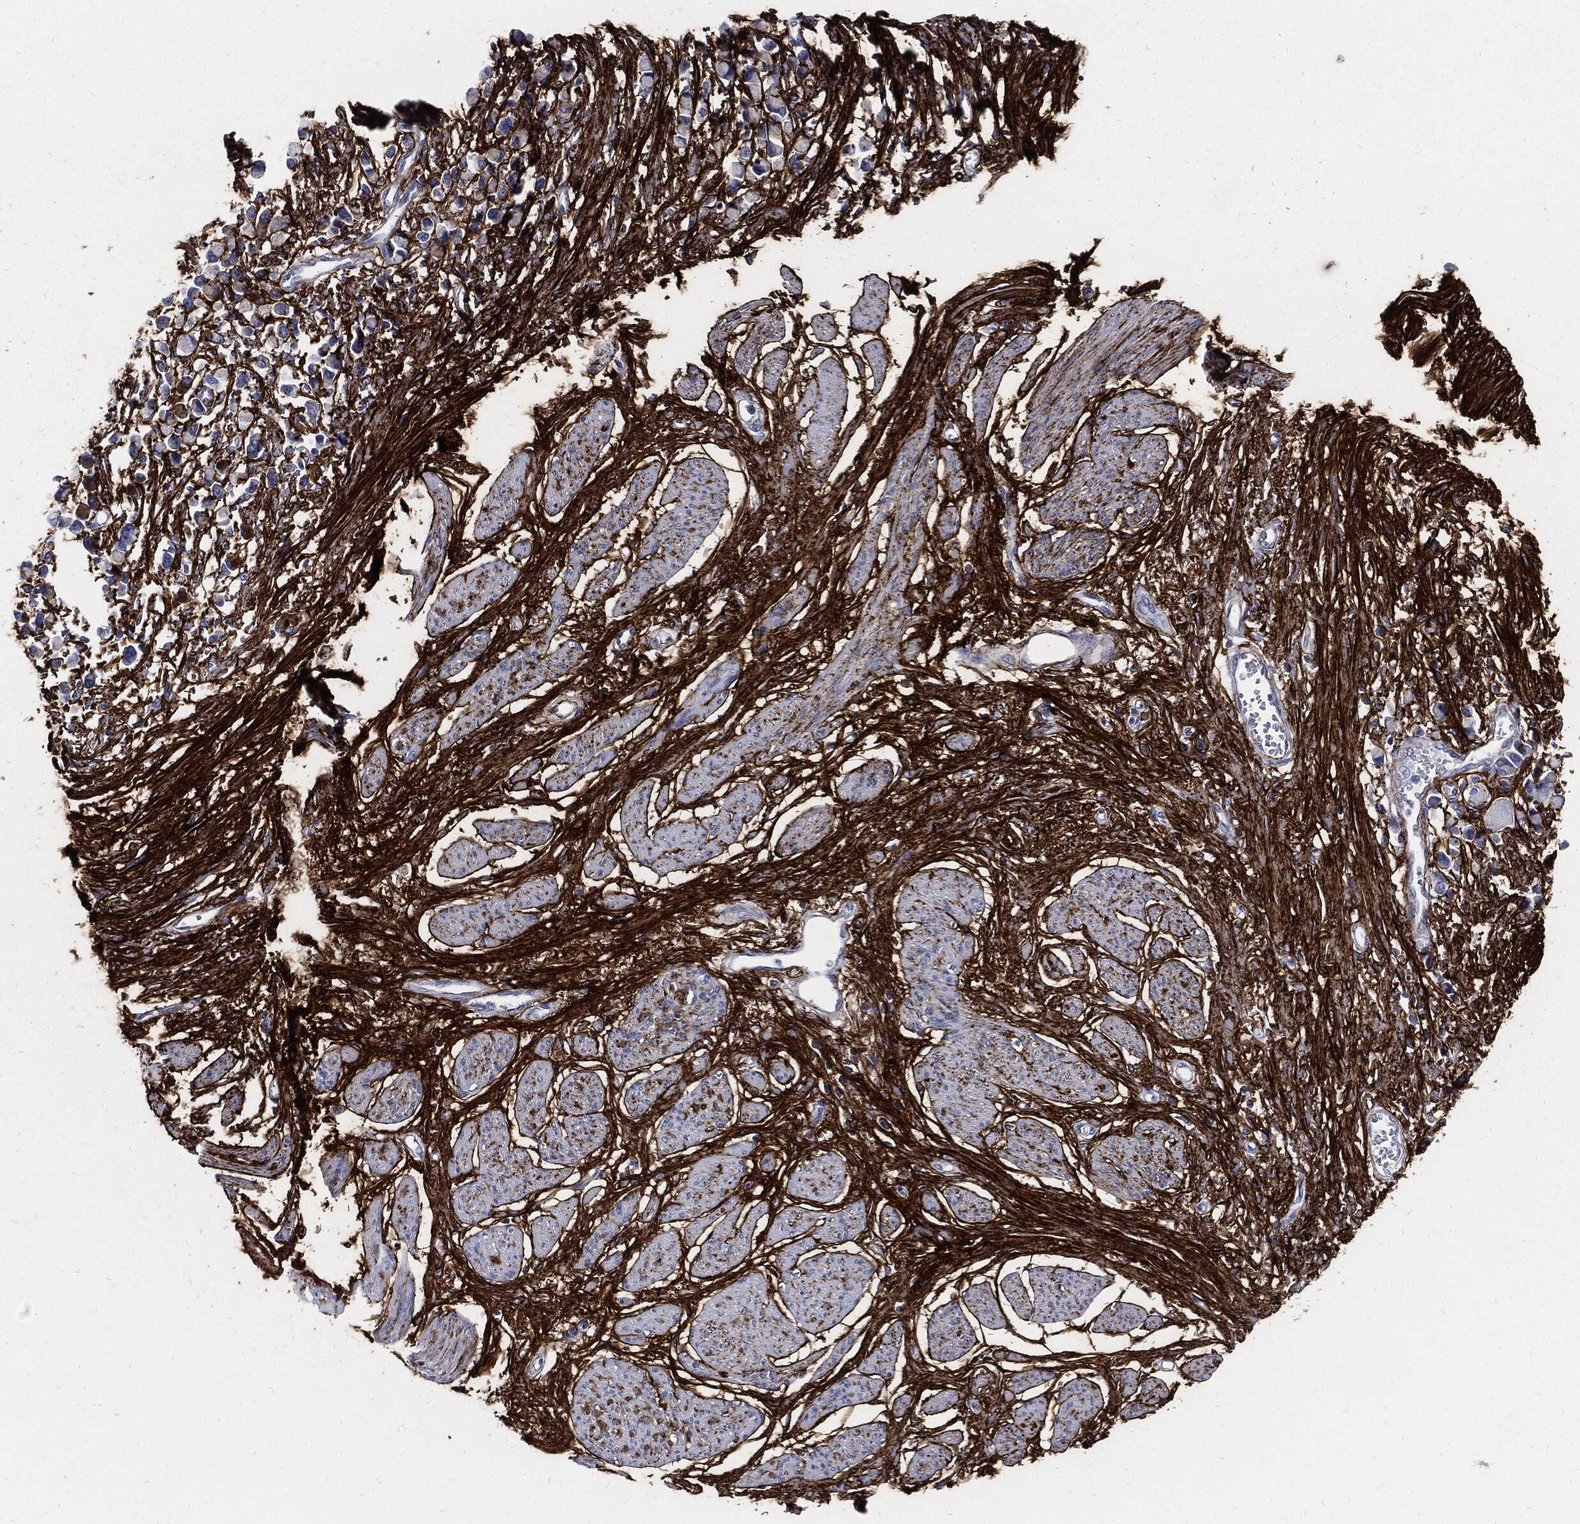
{"staining": {"intensity": "negative", "quantity": "none", "location": "none"}, "tissue": "stomach cancer", "cell_type": "Tumor cells", "image_type": "cancer", "snomed": [{"axis": "morphology", "description": "Adenocarcinoma, NOS"}, {"axis": "topography", "description": "Stomach"}], "caption": "Protein analysis of stomach cancer demonstrates no significant expression in tumor cells.", "gene": "FBN1", "patient": {"sex": "female", "age": 81}}